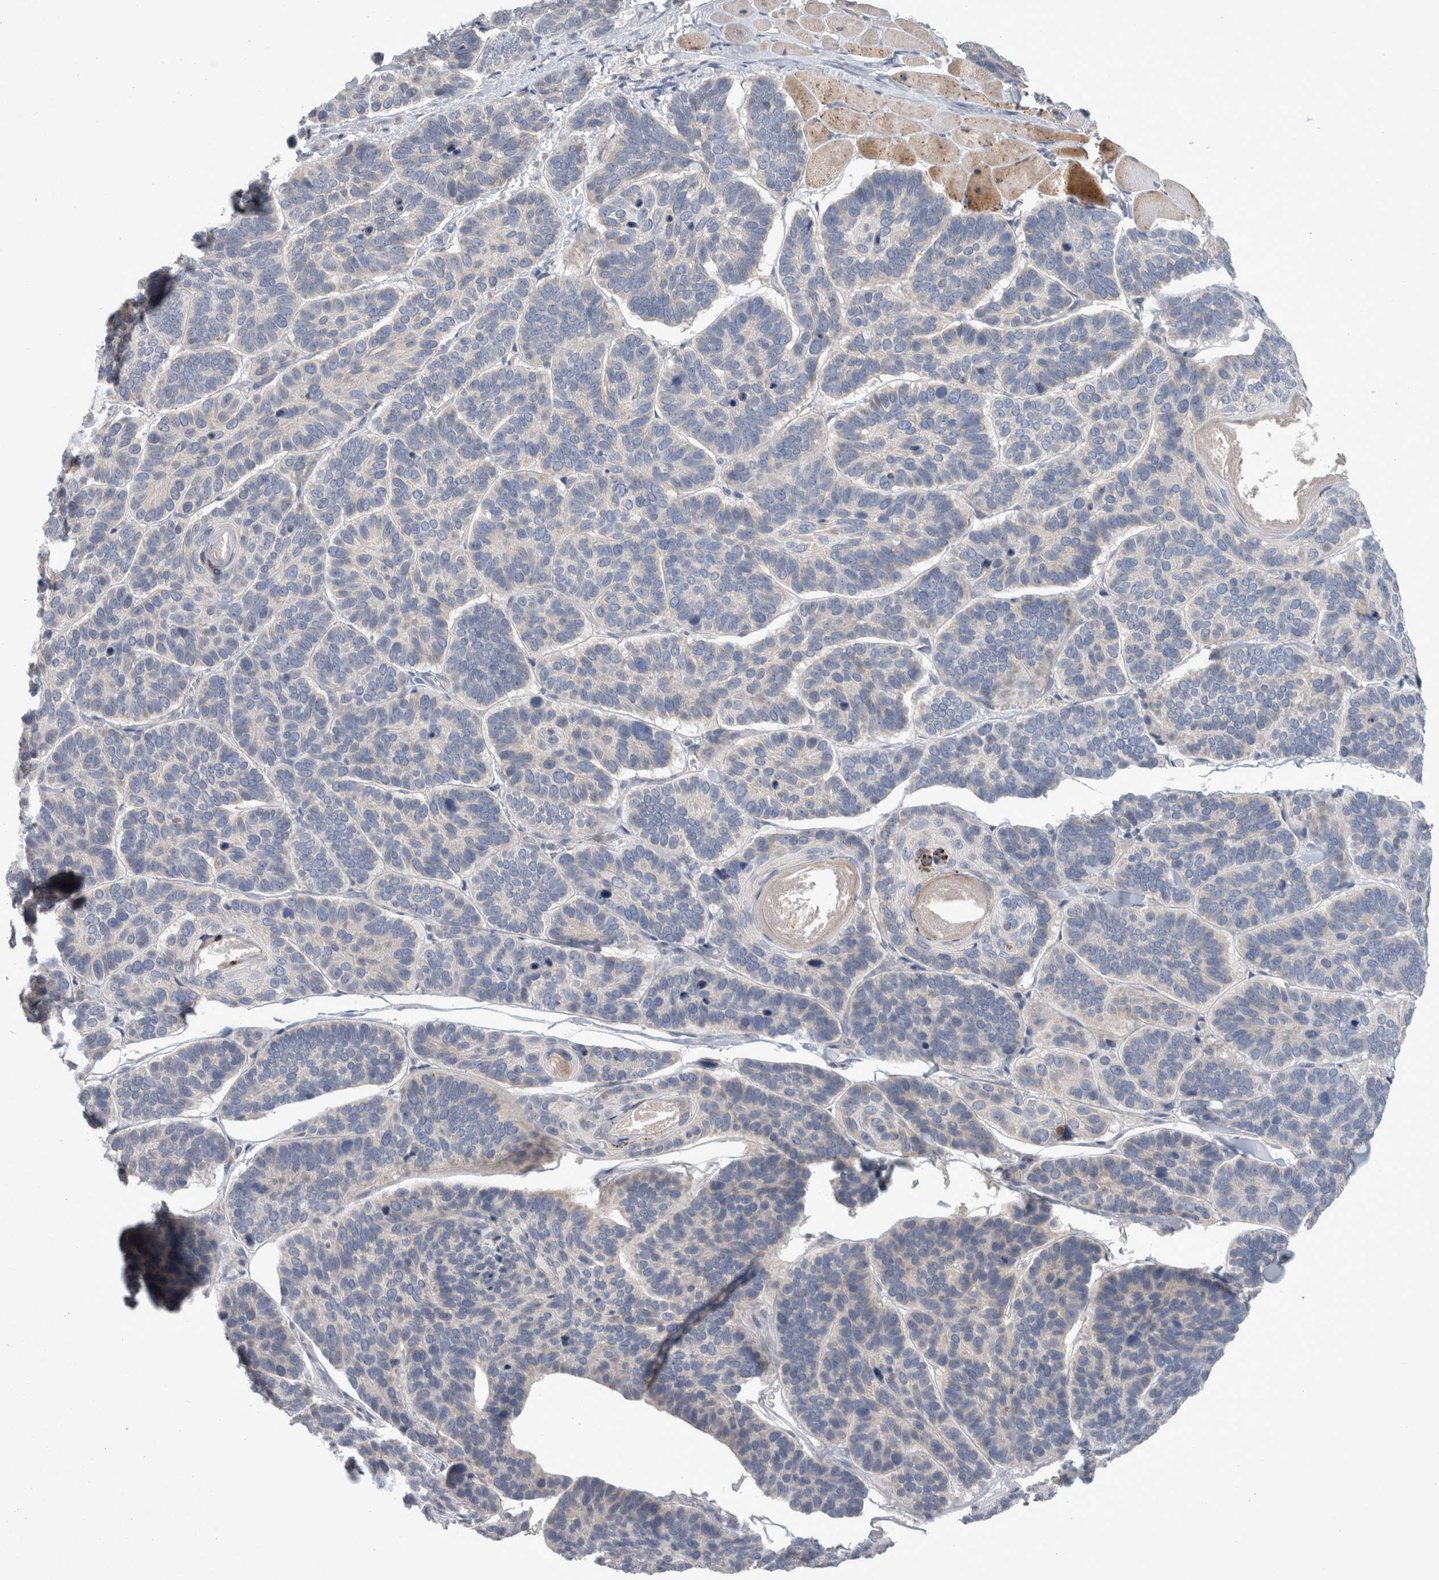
{"staining": {"intensity": "negative", "quantity": "none", "location": "none"}, "tissue": "skin cancer", "cell_type": "Tumor cells", "image_type": "cancer", "snomed": [{"axis": "morphology", "description": "Basal cell carcinoma"}, {"axis": "topography", "description": "Skin"}], "caption": "DAB immunohistochemical staining of human skin cancer shows no significant staining in tumor cells.", "gene": "SLC22A11", "patient": {"sex": "male", "age": 62}}